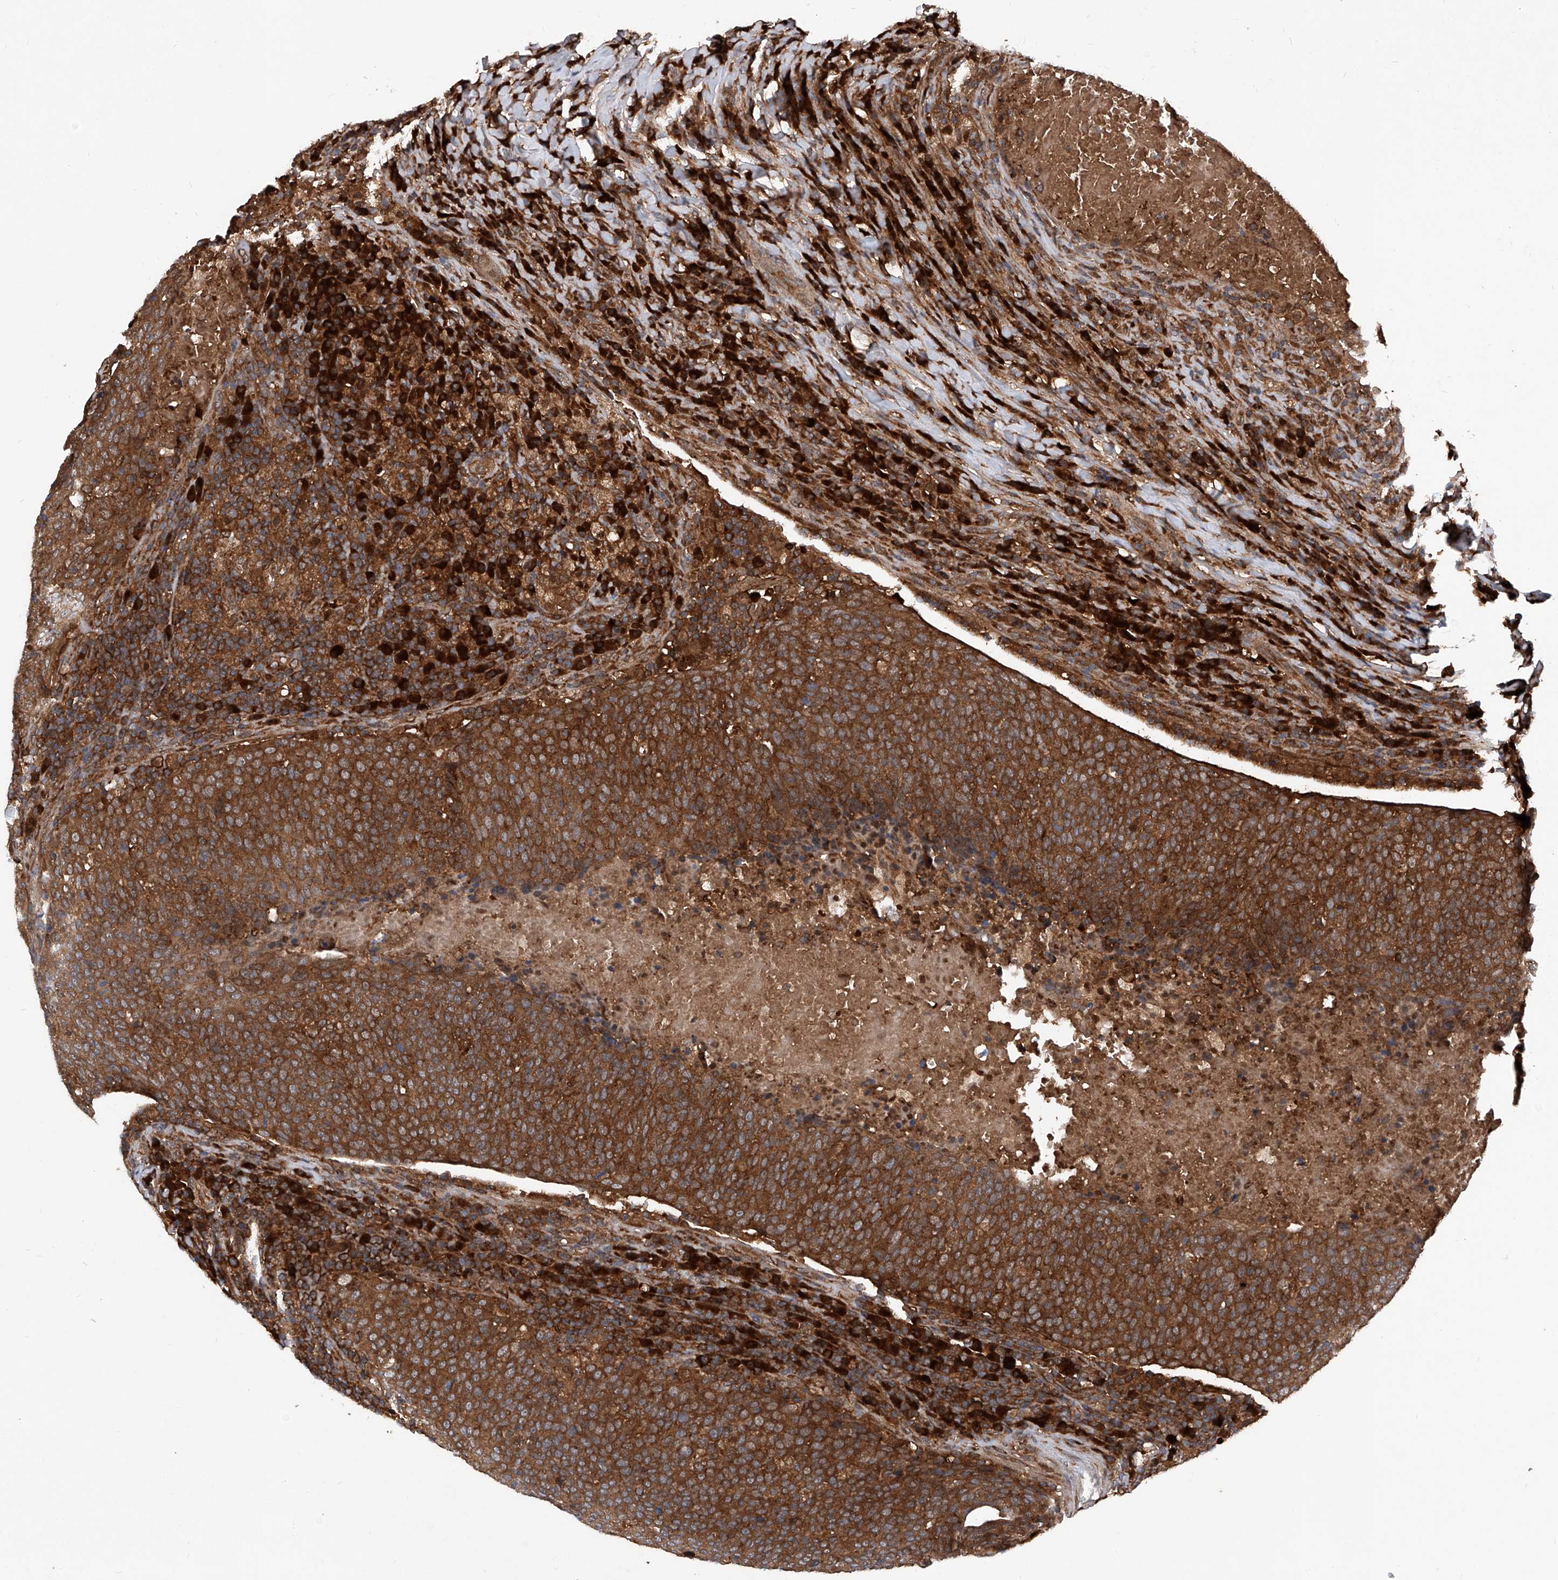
{"staining": {"intensity": "strong", "quantity": ">75%", "location": "cytoplasmic/membranous"}, "tissue": "head and neck cancer", "cell_type": "Tumor cells", "image_type": "cancer", "snomed": [{"axis": "morphology", "description": "Squamous cell carcinoma, NOS"}, {"axis": "morphology", "description": "Squamous cell carcinoma, metastatic, NOS"}, {"axis": "topography", "description": "Lymph node"}, {"axis": "topography", "description": "Head-Neck"}], "caption": "The image shows immunohistochemical staining of head and neck cancer (metastatic squamous cell carcinoma). There is strong cytoplasmic/membranous staining is seen in about >75% of tumor cells. Using DAB (brown) and hematoxylin (blue) stains, captured at high magnification using brightfield microscopy.", "gene": "ASCC3", "patient": {"sex": "male", "age": 62}}